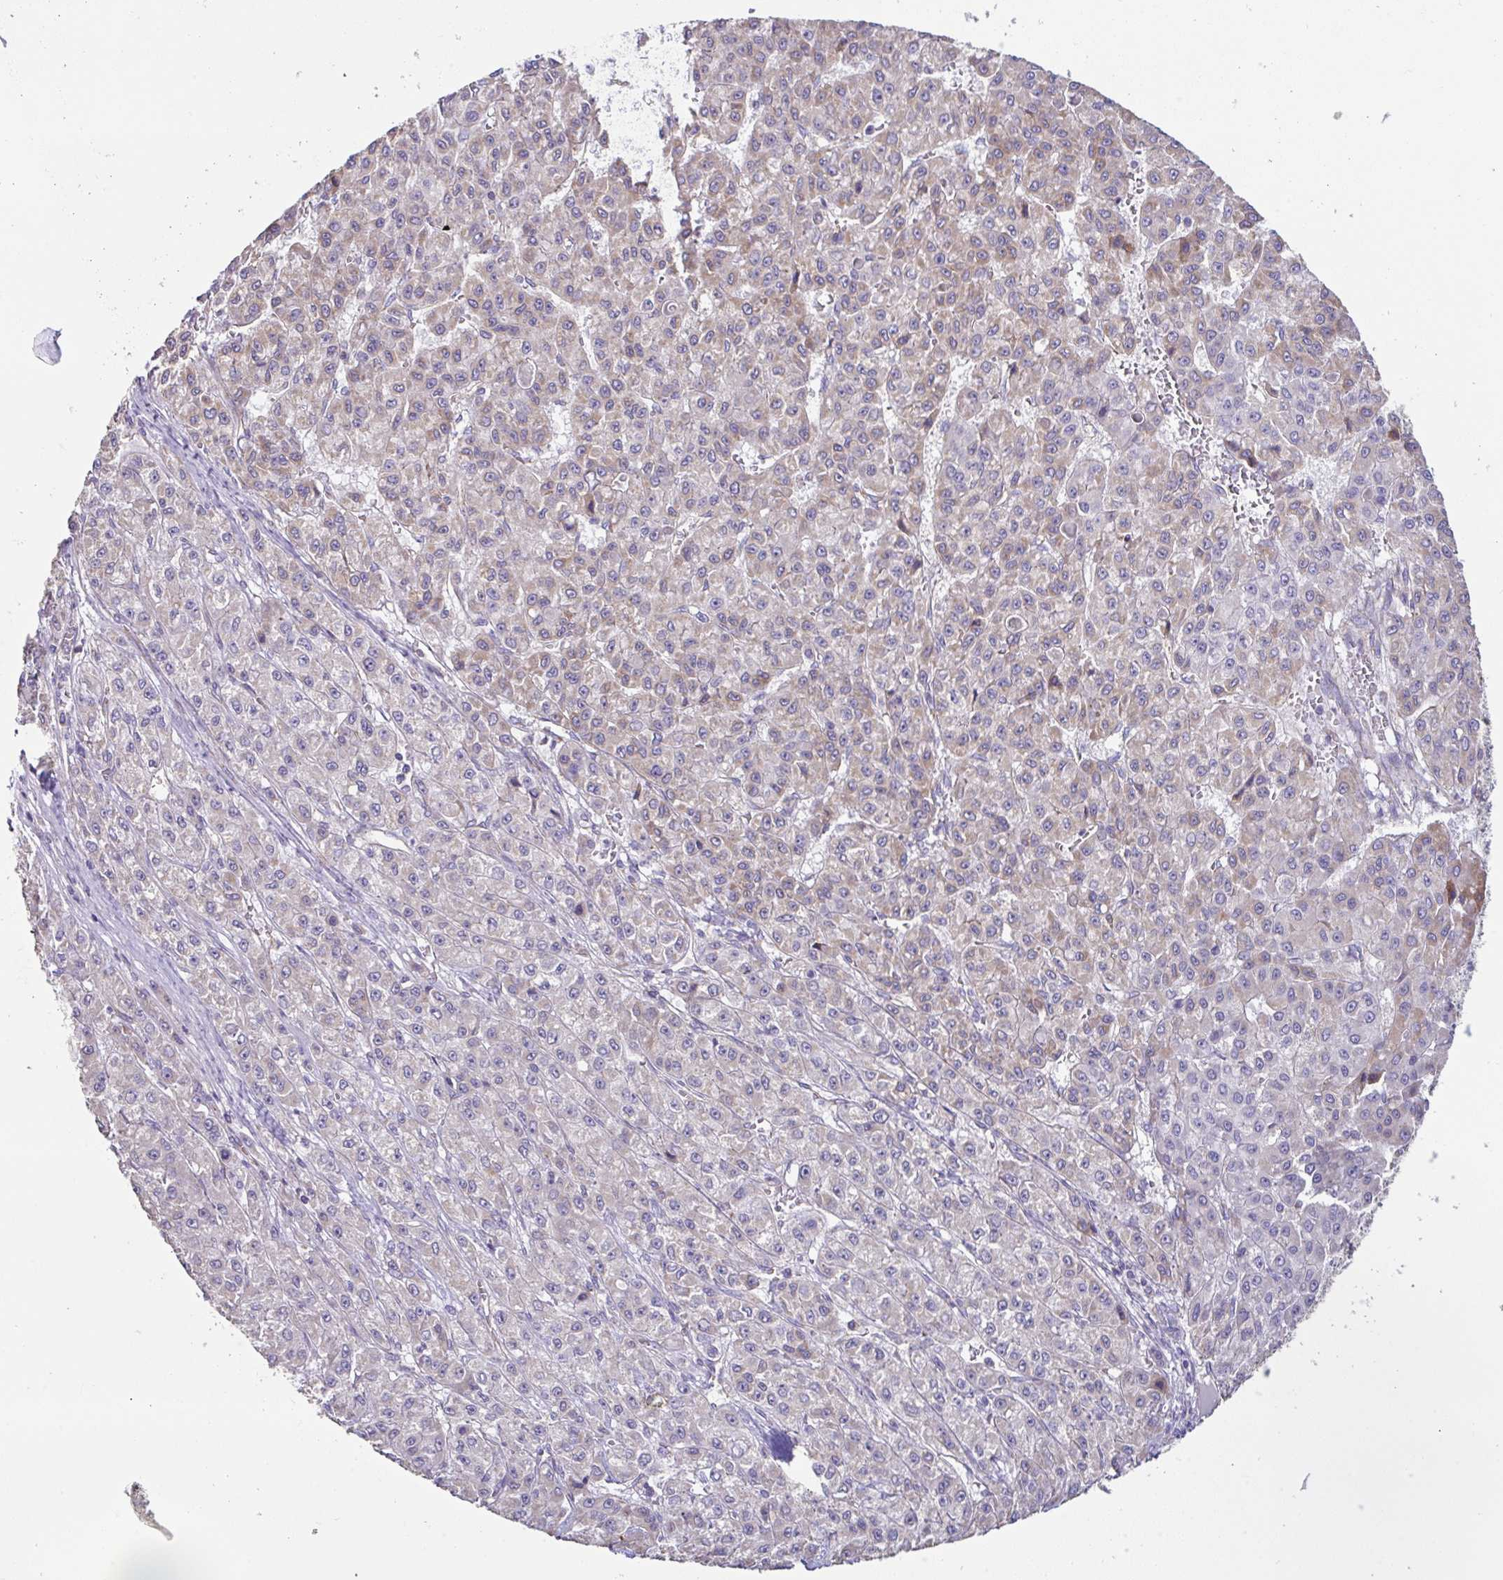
{"staining": {"intensity": "weak", "quantity": "<25%", "location": "cytoplasmic/membranous"}, "tissue": "liver cancer", "cell_type": "Tumor cells", "image_type": "cancer", "snomed": [{"axis": "morphology", "description": "Carcinoma, Hepatocellular, NOS"}, {"axis": "topography", "description": "Liver"}], "caption": "Tumor cells show no significant staining in liver cancer (hepatocellular carcinoma).", "gene": "DOK7", "patient": {"sex": "male", "age": 70}}